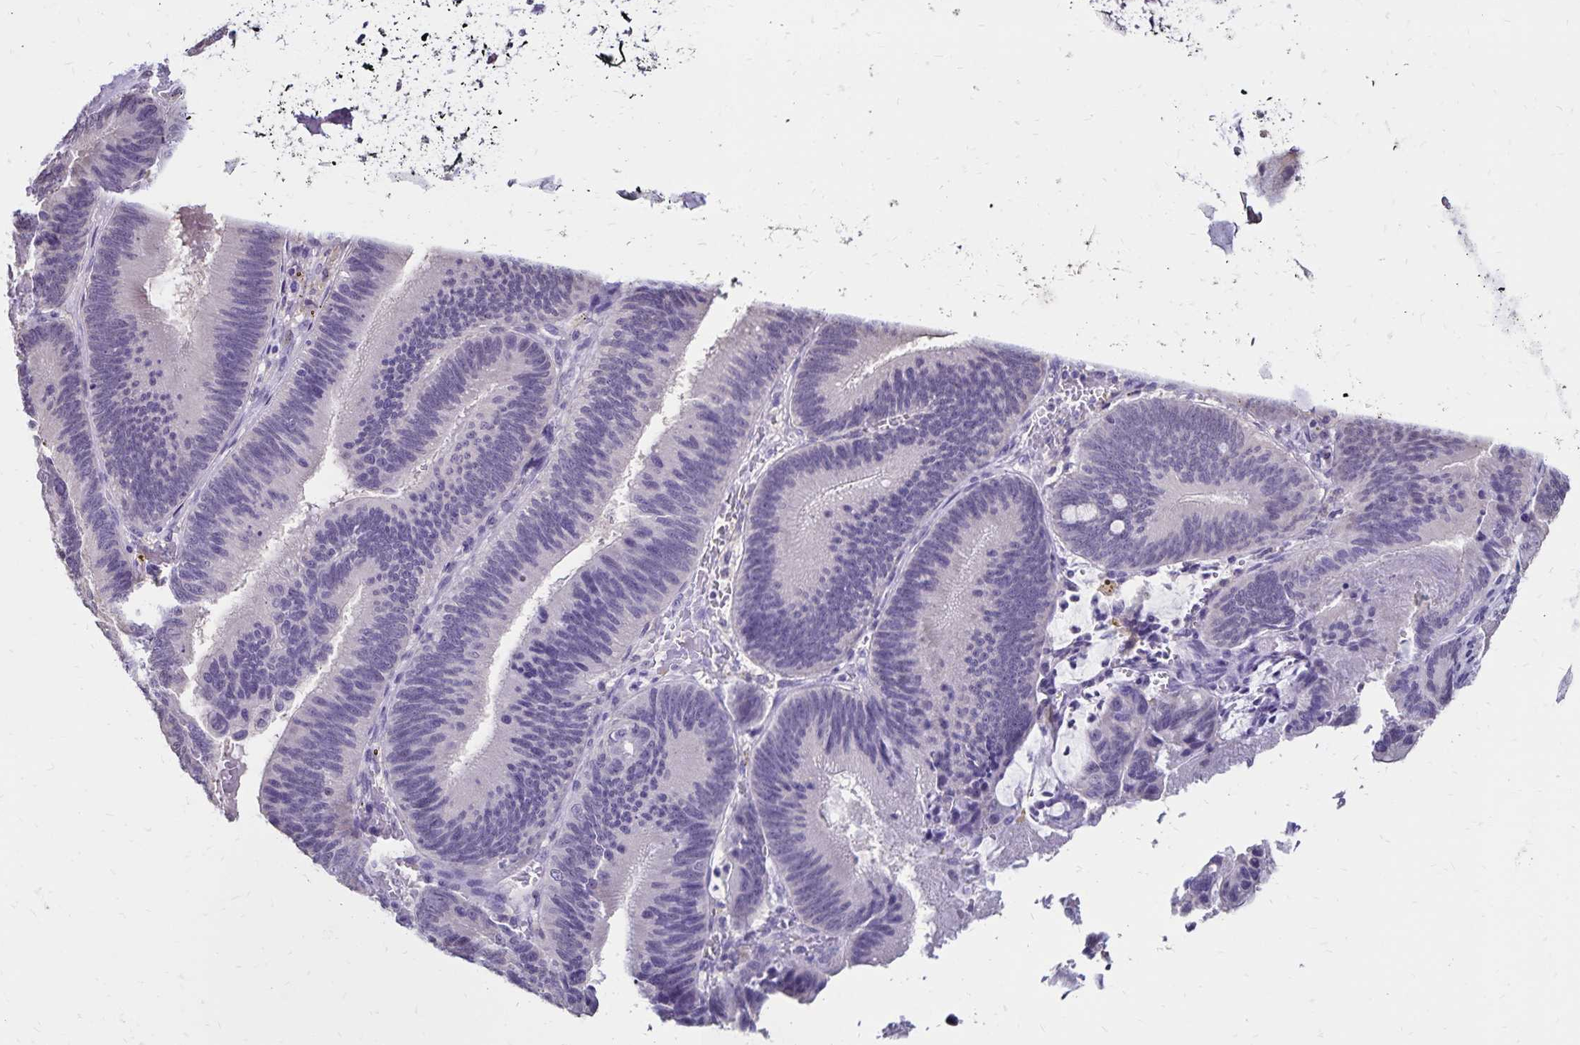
{"staining": {"intensity": "negative", "quantity": "none", "location": "none"}, "tissue": "pancreatic cancer", "cell_type": "Tumor cells", "image_type": "cancer", "snomed": [{"axis": "morphology", "description": "Adenocarcinoma, NOS"}, {"axis": "topography", "description": "Pancreas"}], "caption": "Protein analysis of adenocarcinoma (pancreatic) exhibits no significant expression in tumor cells.", "gene": "SH3GL3", "patient": {"sex": "male", "age": 82}}